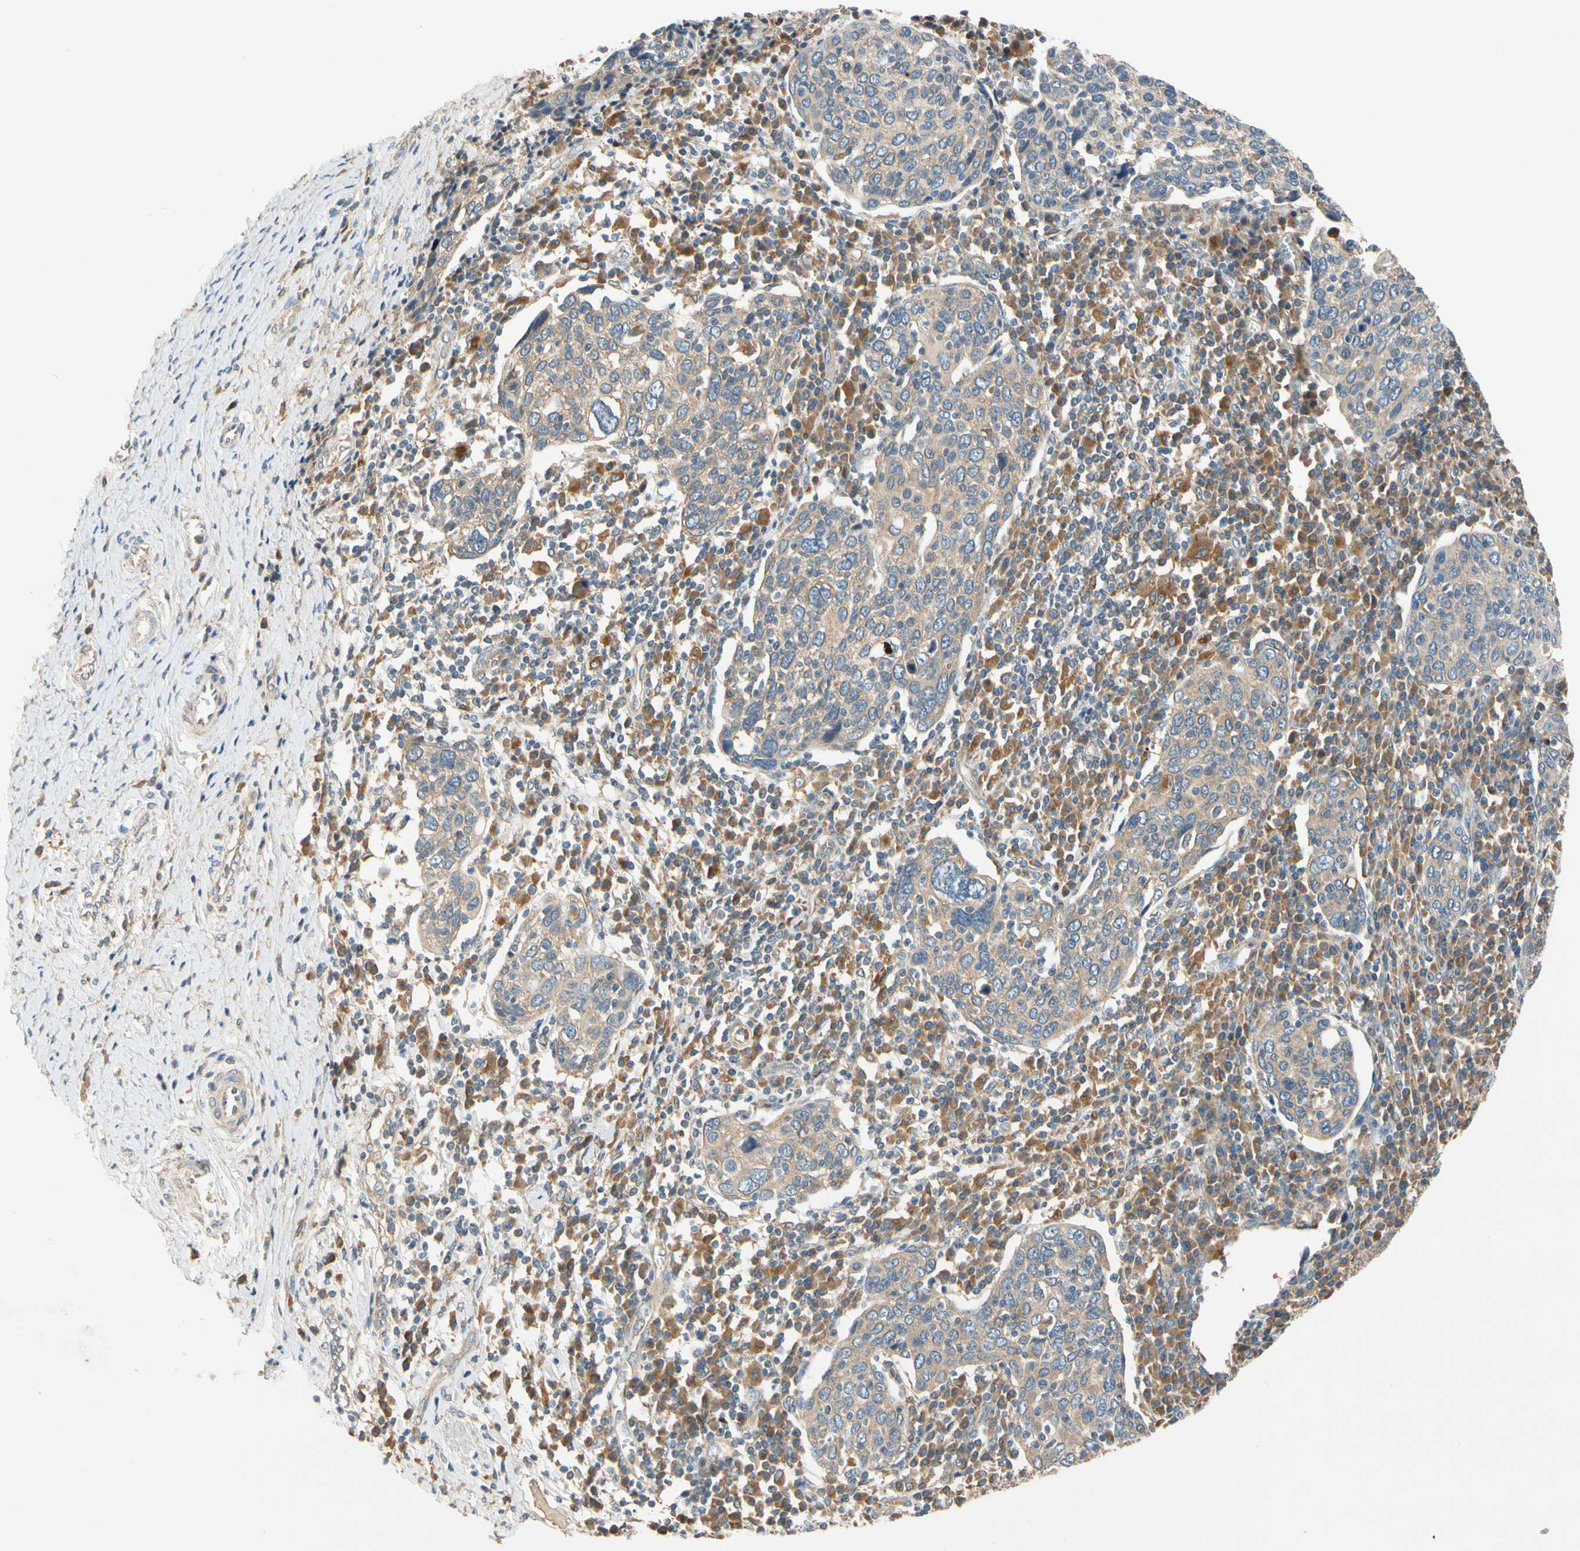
{"staining": {"intensity": "weak", "quantity": ">75%", "location": "cytoplasmic/membranous"}, "tissue": "cervical cancer", "cell_type": "Tumor cells", "image_type": "cancer", "snomed": [{"axis": "morphology", "description": "Squamous cell carcinoma, NOS"}, {"axis": "topography", "description": "Cervix"}], "caption": "There is low levels of weak cytoplasmic/membranous staining in tumor cells of cervical cancer (squamous cell carcinoma), as demonstrated by immunohistochemical staining (brown color).", "gene": "USP46", "patient": {"sex": "female", "age": 40}}